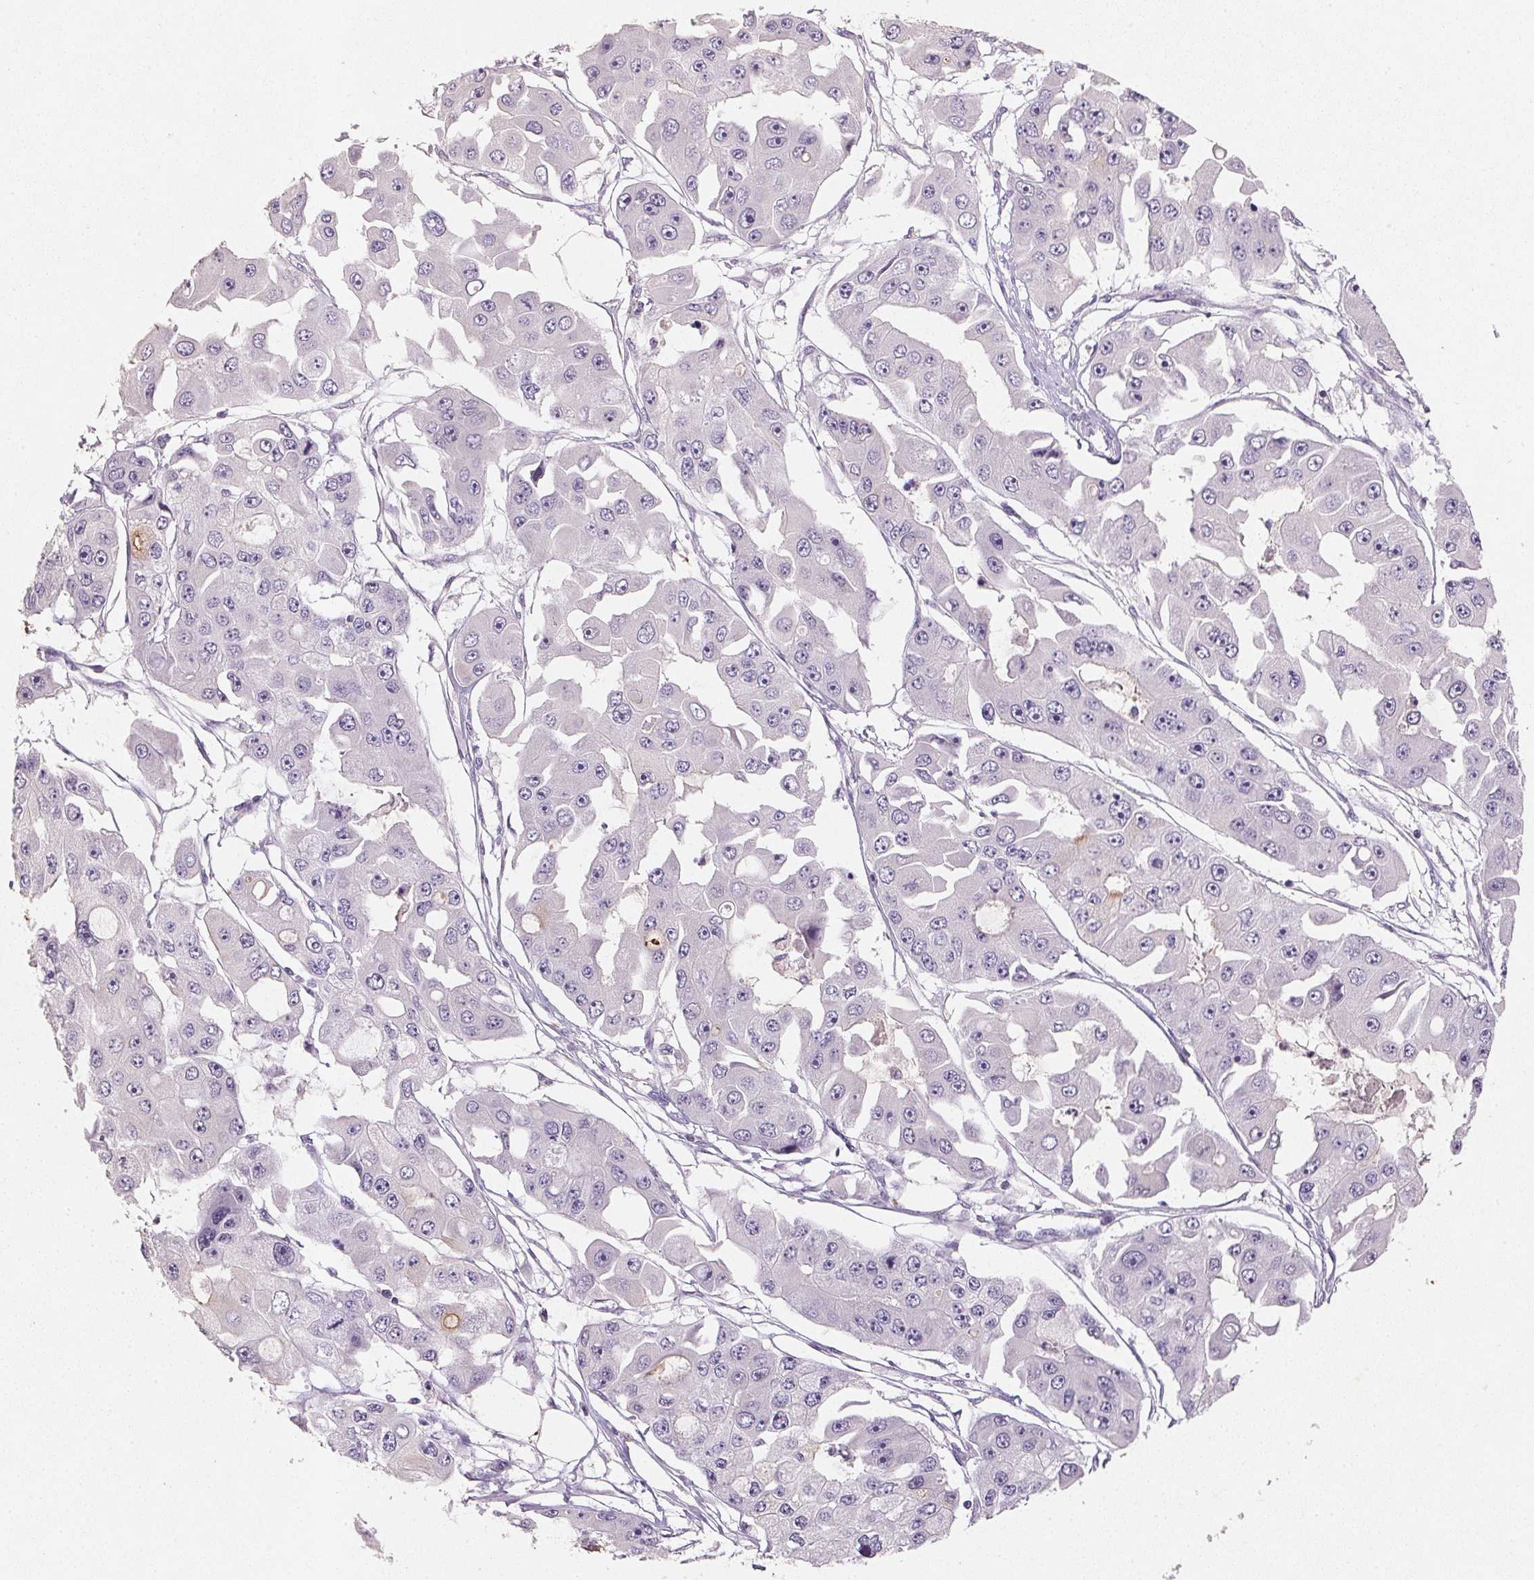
{"staining": {"intensity": "negative", "quantity": "none", "location": "none"}, "tissue": "ovarian cancer", "cell_type": "Tumor cells", "image_type": "cancer", "snomed": [{"axis": "morphology", "description": "Cystadenocarcinoma, serous, NOS"}, {"axis": "topography", "description": "Ovary"}], "caption": "Immunohistochemistry photomicrograph of ovarian cancer (serous cystadenocarcinoma) stained for a protein (brown), which exhibits no positivity in tumor cells.", "gene": "CXCL5", "patient": {"sex": "female", "age": 56}}